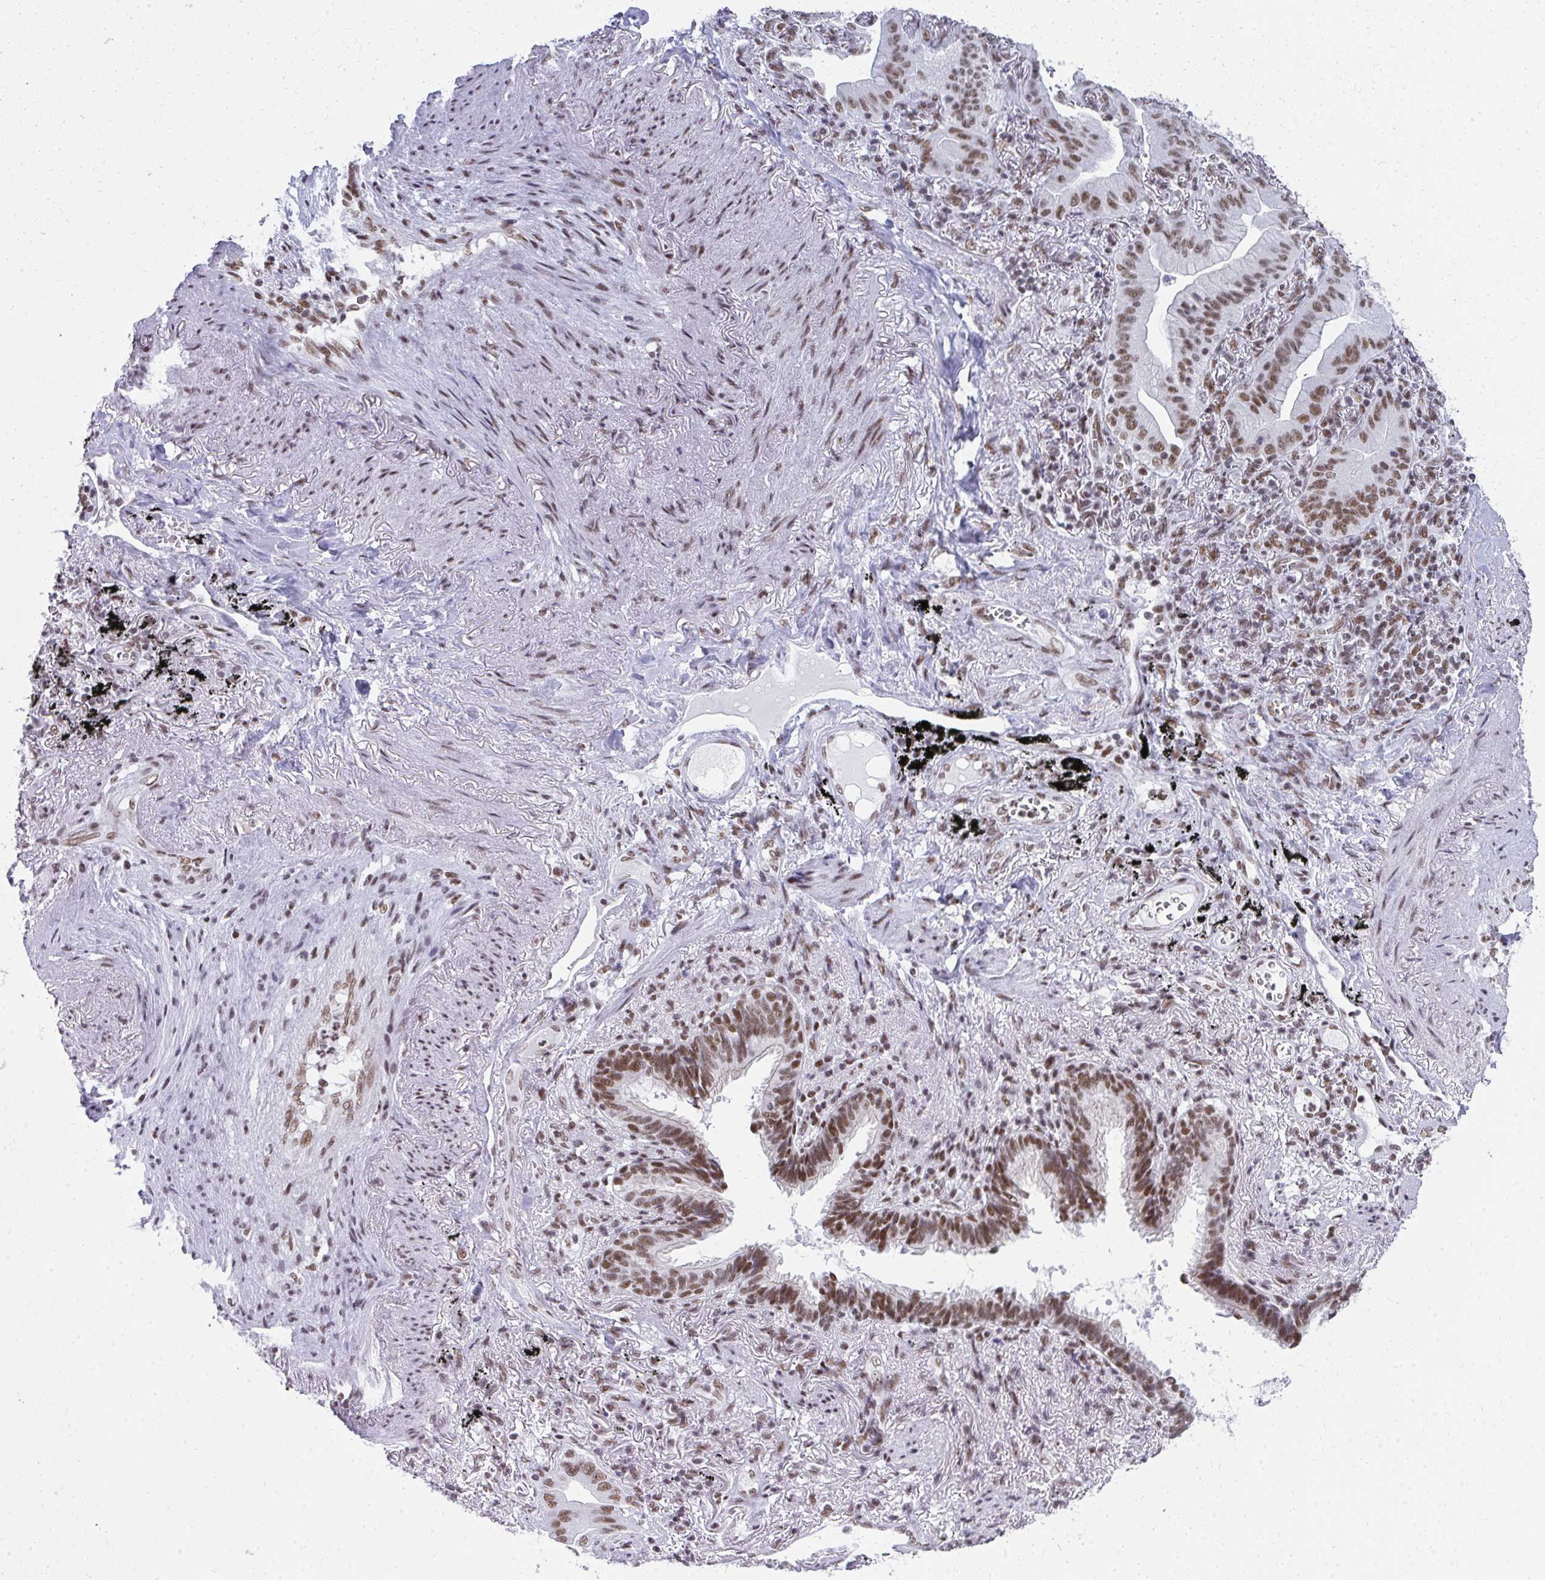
{"staining": {"intensity": "moderate", "quantity": ">75%", "location": "nuclear"}, "tissue": "lung cancer", "cell_type": "Tumor cells", "image_type": "cancer", "snomed": [{"axis": "morphology", "description": "Adenocarcinoma, NOS"}, {"axis": "topography", "description": "Lung"}], "caption": "About >75% of tumor cells in adenocarcinoma (lung) show moderate nuclear protein positivity as visualized by brown immunohistochemical staining.", "gene": "CREBBP", "patient": {"sex": "male", "age": 77}}